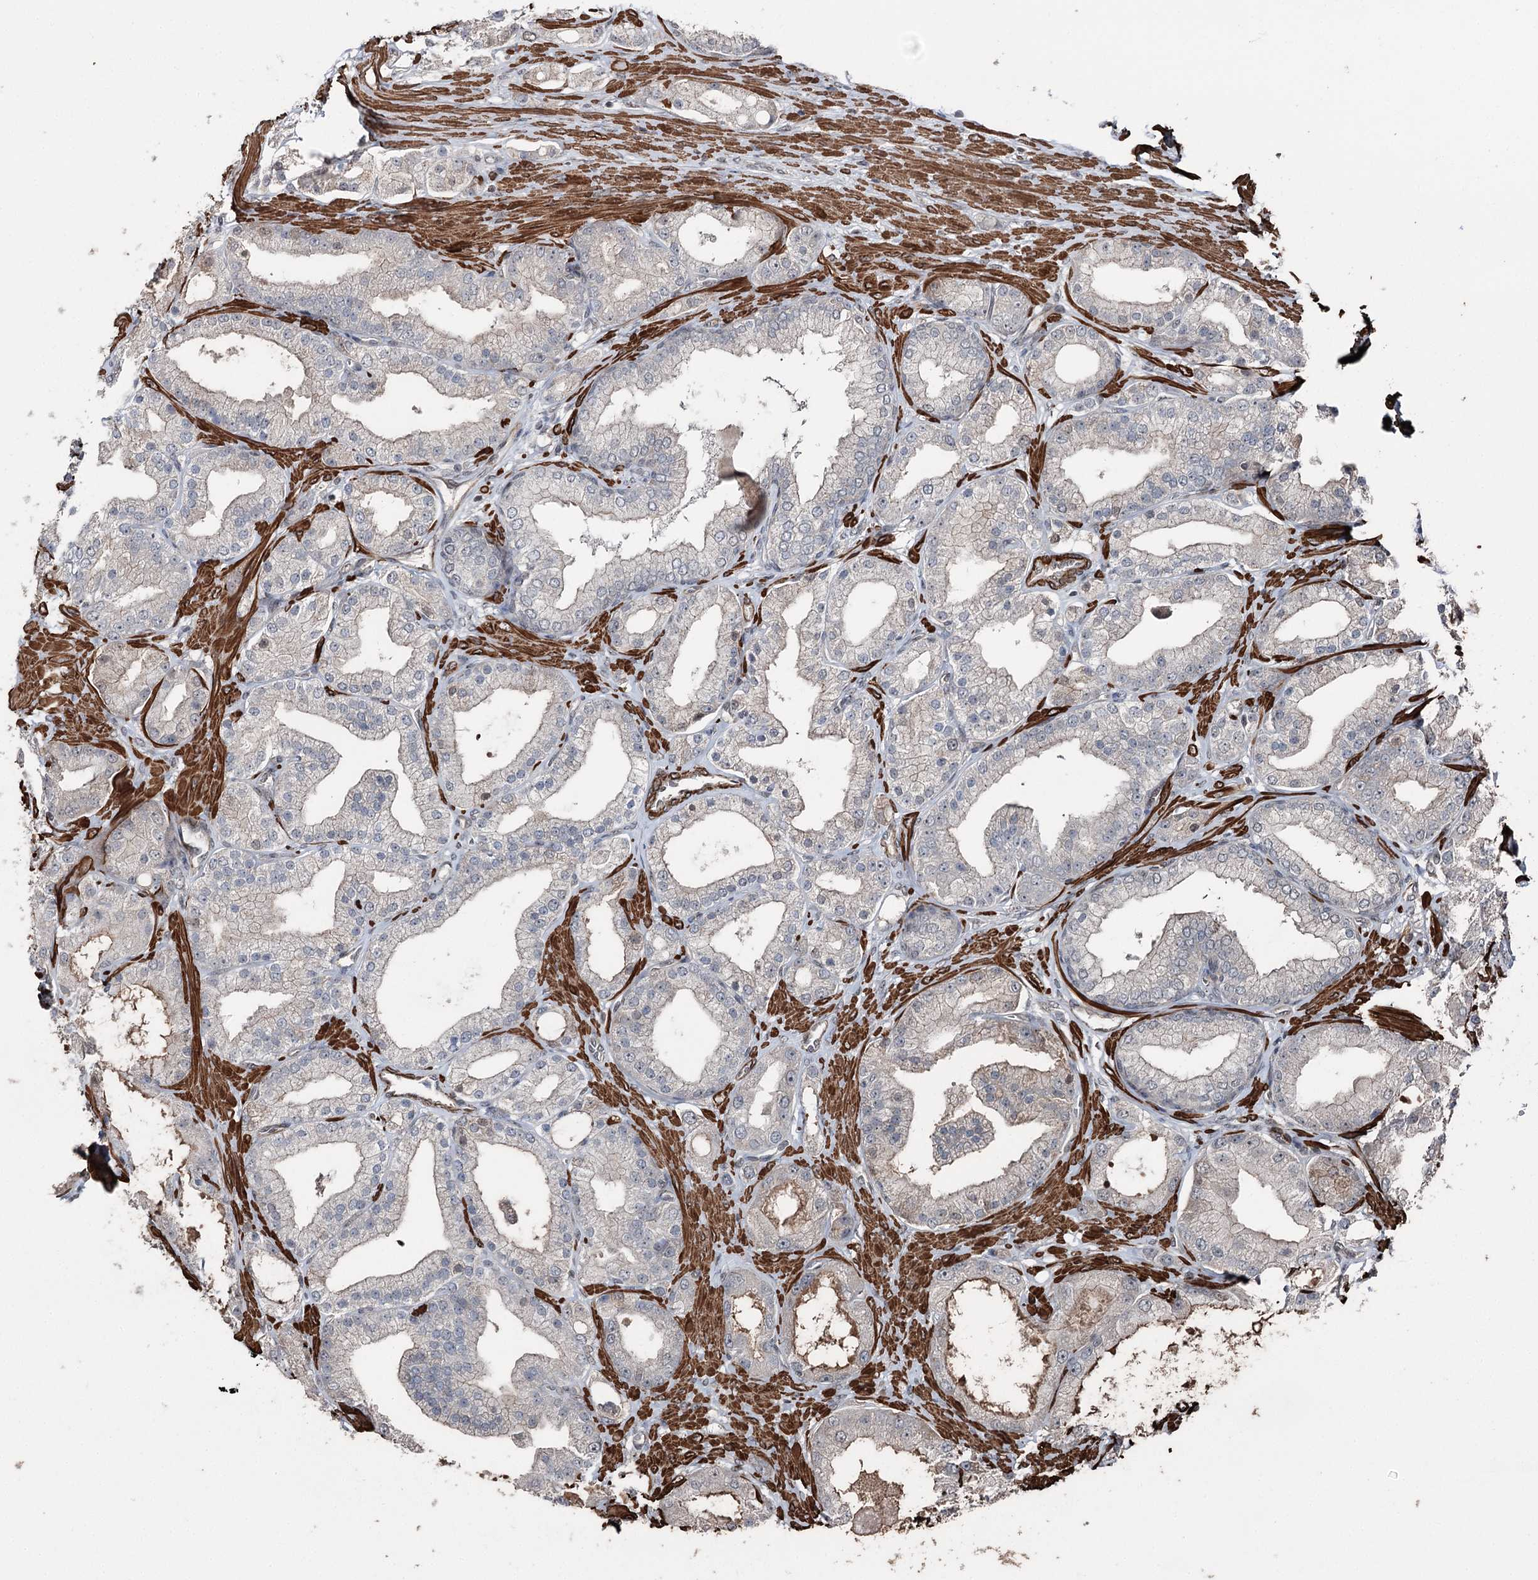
{"staining": {"intensity": "negative", "quantity": "none", "location": "none"}, "tissue": "prostate cancer", "cell_type": "Tumor cells", "image_type": "cancer", "snomed": [{"axis": "morphology", "description": "Adenocarcinoma, Low grade"}, {"axis": "topography", "description": "Prostate"}], "caption": "DAB (3,3'-diaminobenzidine) immunohistochemical staining of human prostate cancer shows no significant expression in tumor cells.", "gene": "CCDC82", "patient": {"sex": "male", "age": 67}}